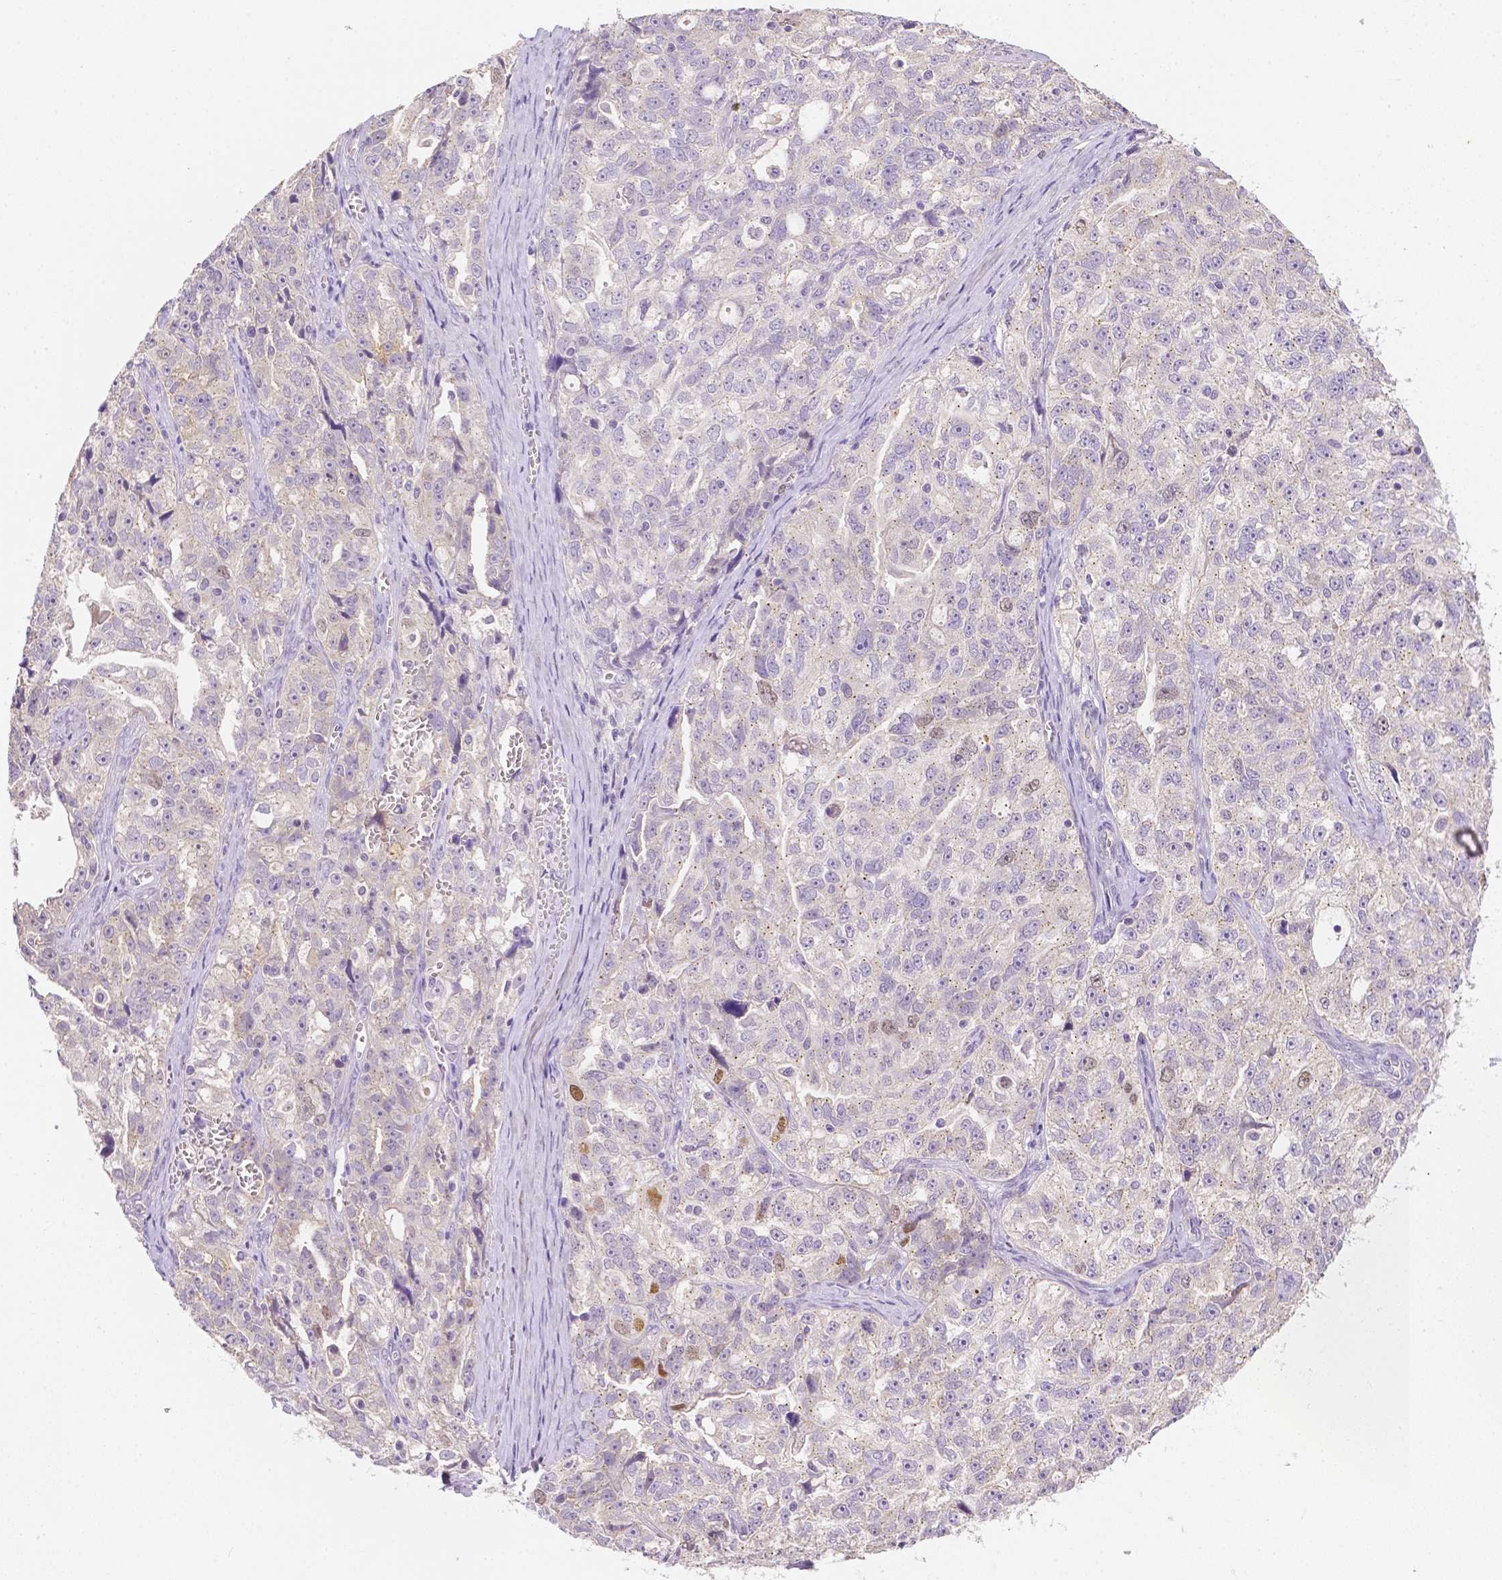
{"staining": {"intensity": "weak", "quantity": "<25%", "location": "nuclear"}, "tissue": "ovarian cancer", "cell_type": "Tumor cells", "image_type": "cancer", "snomed": [{"axis": "morphology", "description": "Cystadenocarcinoma, serous, NOS"}, {"axis": "topography", "description": "Ovary"}], "caption": "Human ovarian cancer (serous cystadenocarcinoma) stained for a protein using IHC exhibits no expression in tumor cells.", "gene": "C10orf67", "patient": {"sex": "female", "age": 51}}